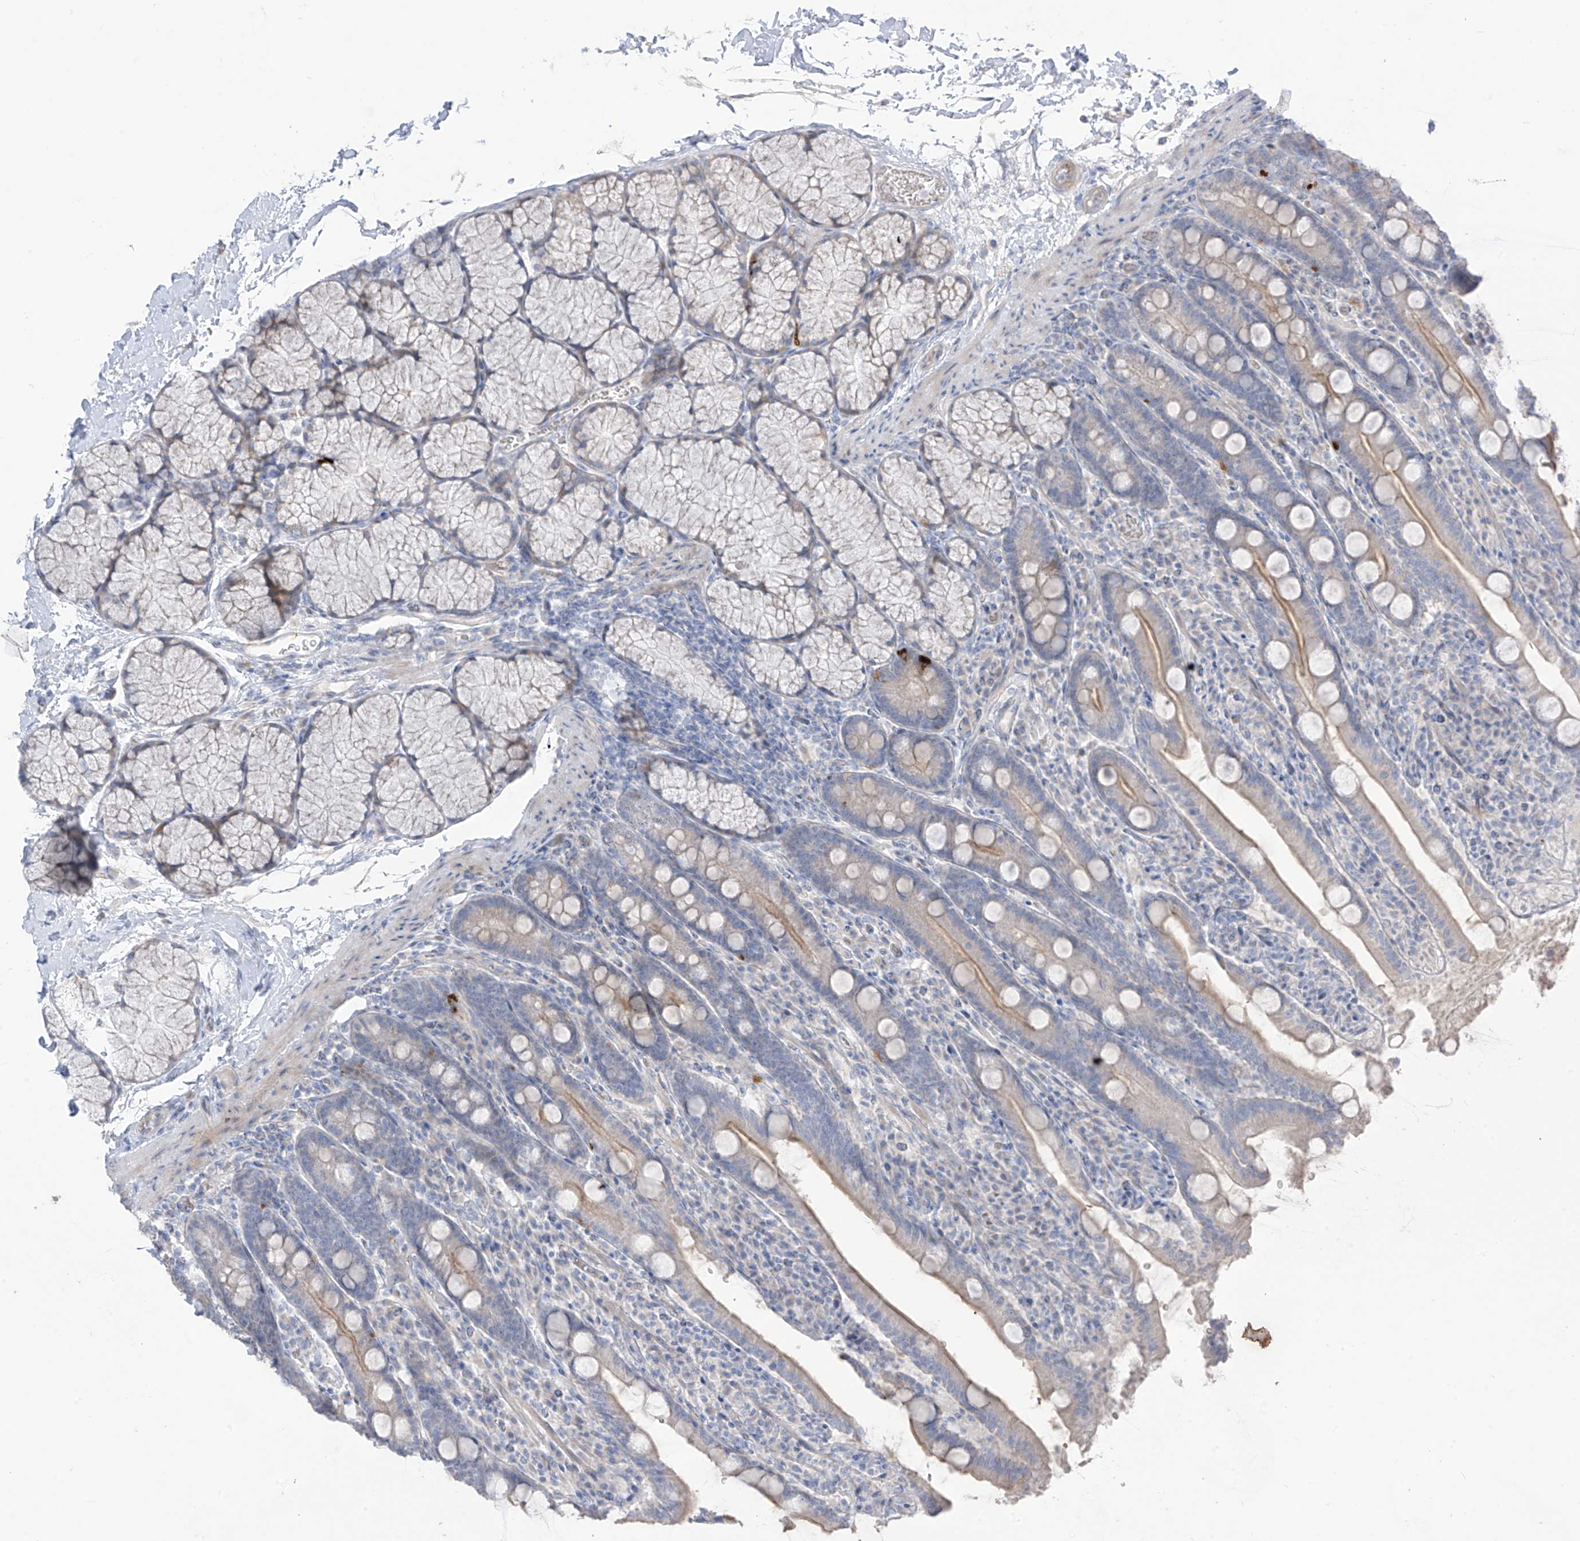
{"staining": {"intensity": "moderate", "quantity": "<25%", "location": "cytoplasmic/membranous"}, "tissue": "duodenum", "cell_type": "Glandular cells", "image_type": "normal", "snomed": [{"axis": "morphology", "description": "Normal tissue, NOS"}, {"axis": "topography", "description": "Duodenum"}], "caption": "Immunohistochemistry (DAB) staining of unremarkable human duodenum demonstrates moderate cytoplasmic/membranous protein positivity in approximately <25% of glandular cells.", "gene": "ASPRV1", "patient": {"sex": "male", "age": 35}}